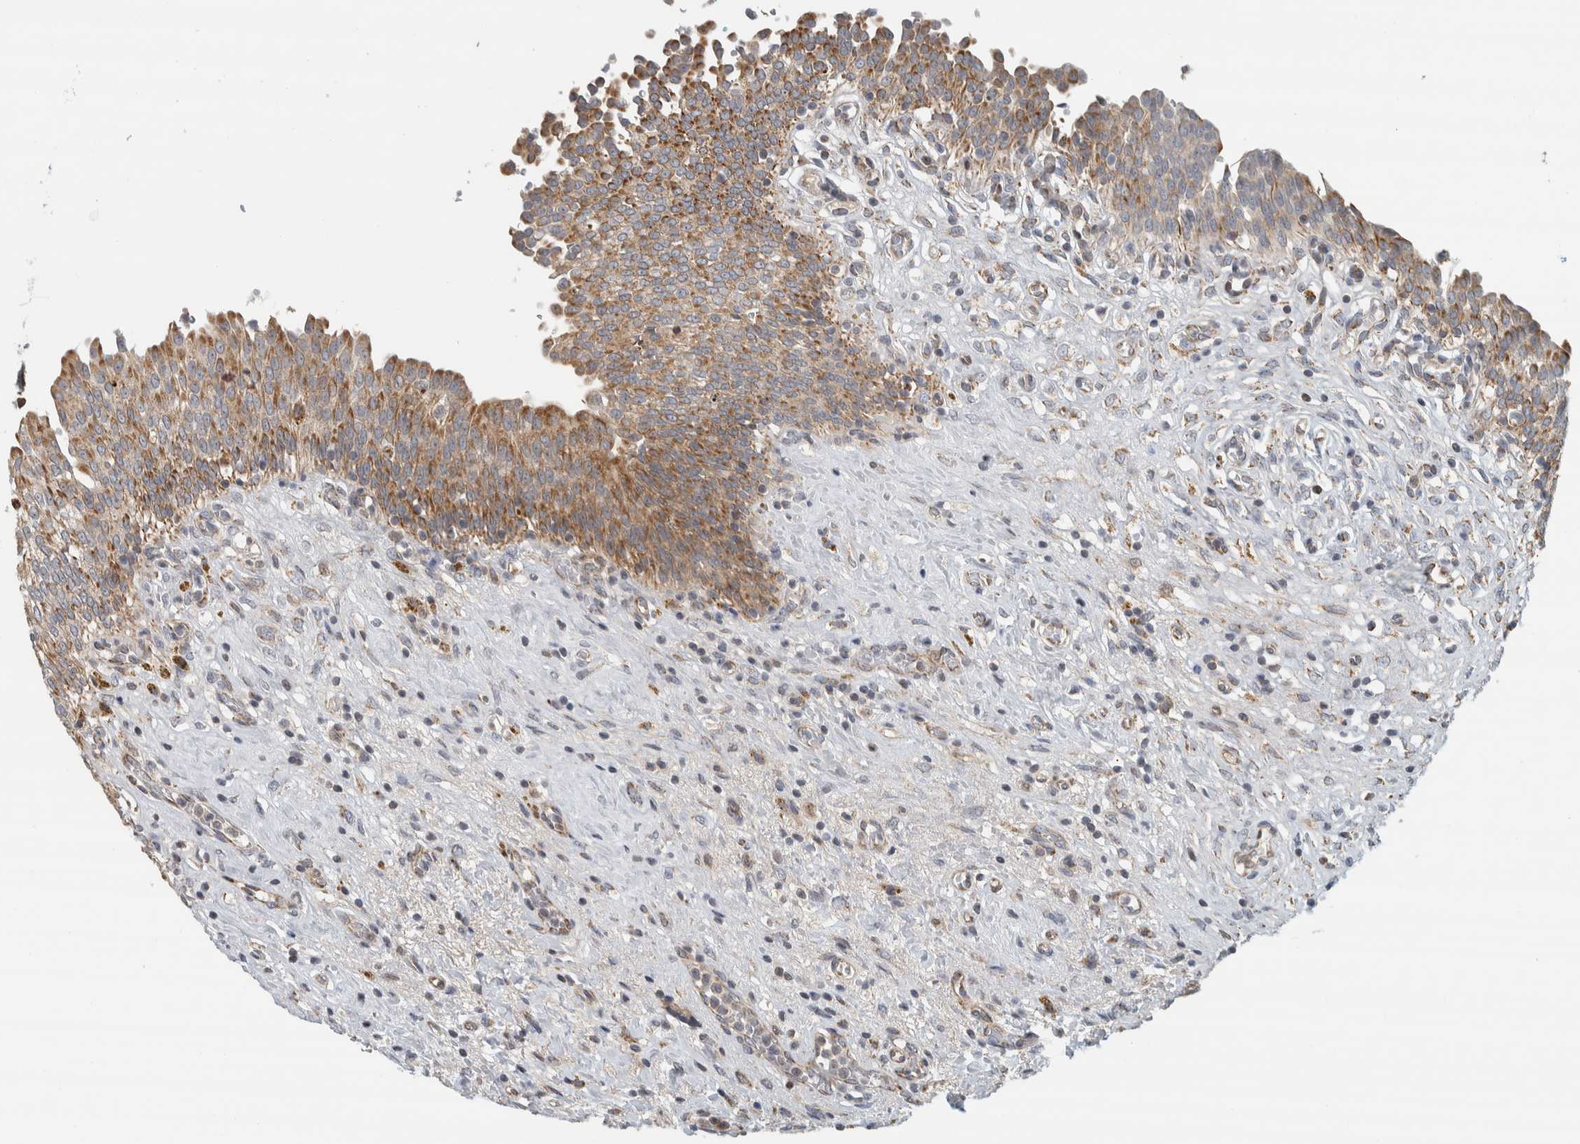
{"staining": {"intensity": "moderate", "quantity": ">75%", "location": "cytoplasmic/membranous"}, "tissue": "urinary bladder", "cell_type": "Urothelial cells", "image_type": "normal", "snomed": [{"axis": "morphology", "description": "Urothelial carcinoma, High grade"}, {"axis": "topography", "description": "Urinary bladder"}], "caption": "The immunohistochemical stain highlights moderate cytoplasmic/membranous positivity in urothelial cells of unremarkable urinary bladder.", "gene": "AFP", "patient": {"sex": "male", "age": 46}}